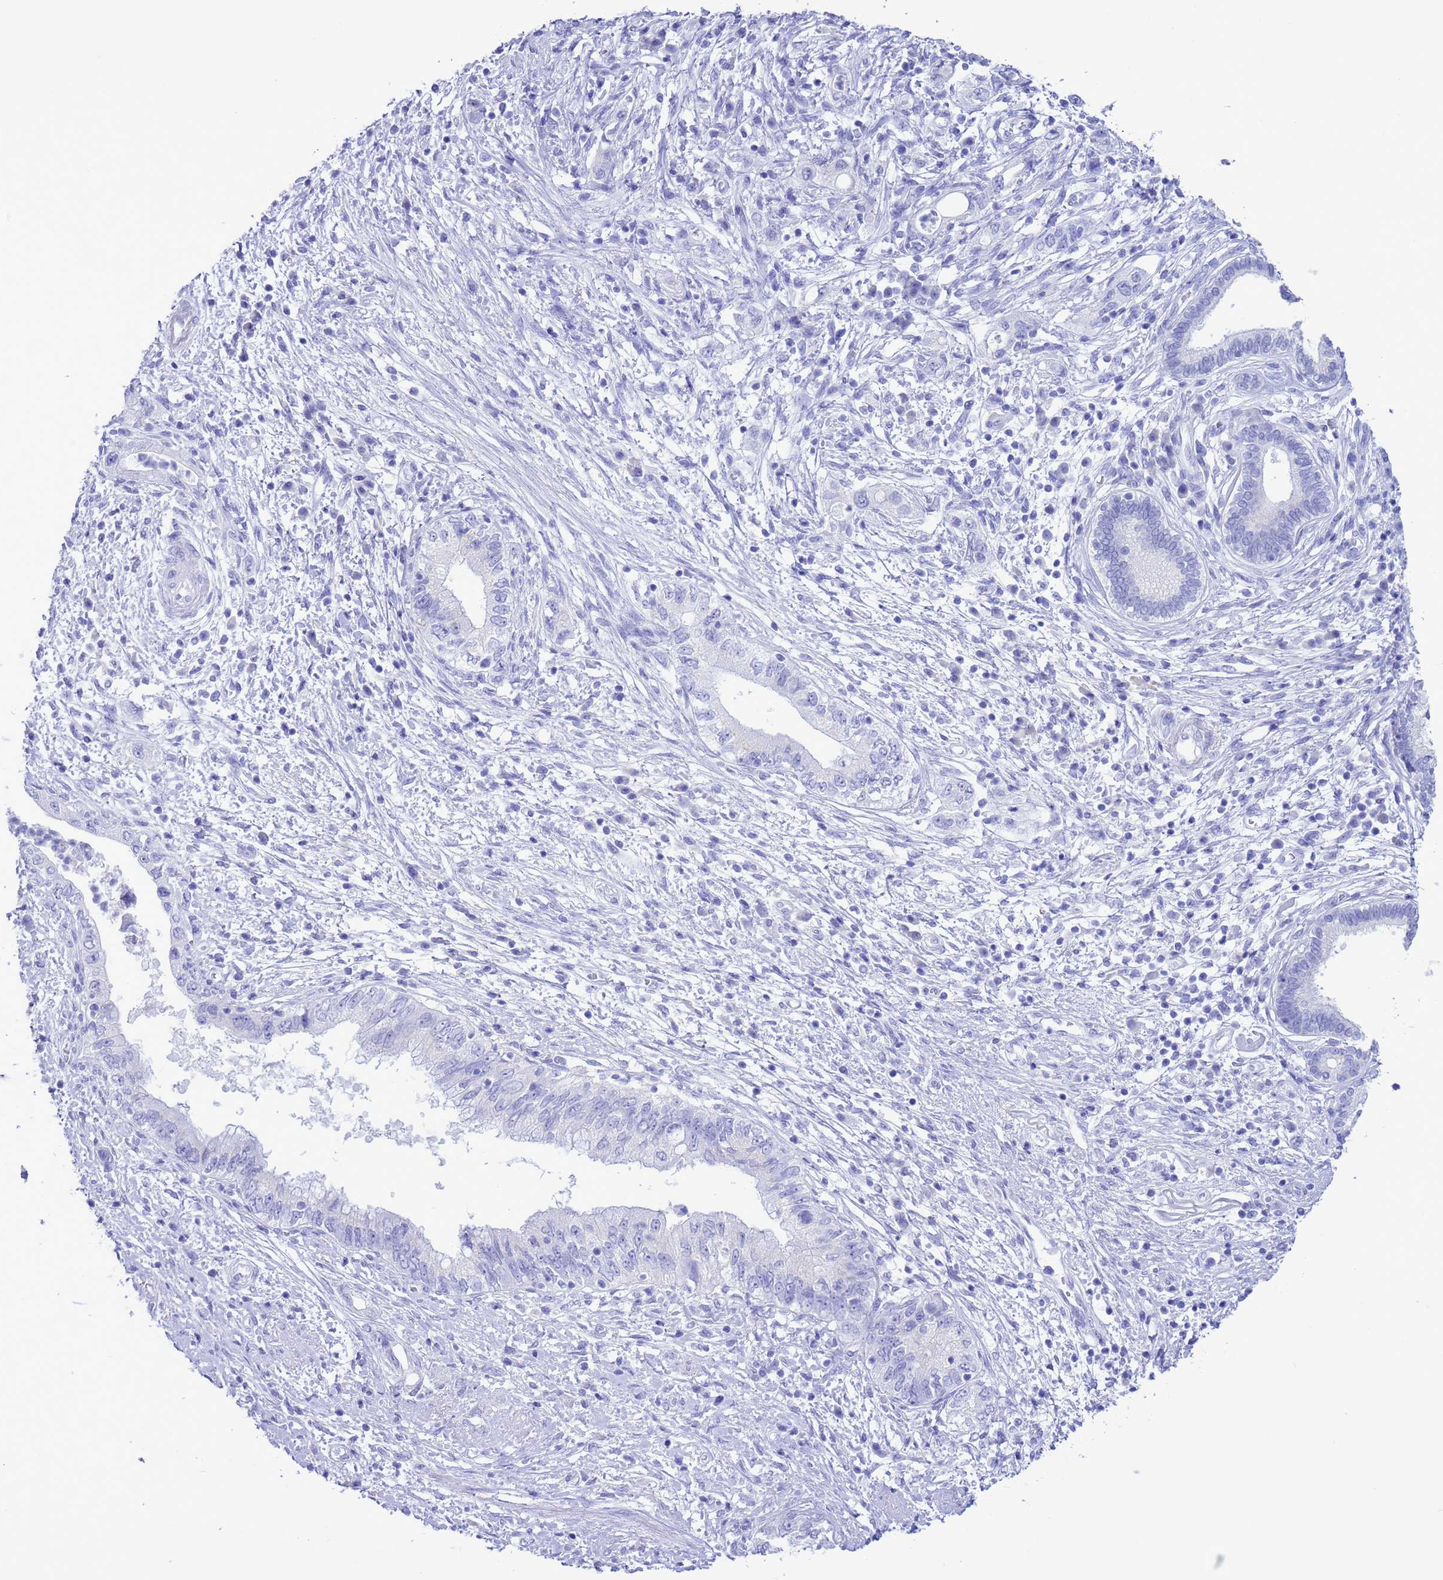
{"staining": {"intensity": "negative", "quantity": "none", "location": "none"}, "tissue": "pancreatic cancer", "cell_type": "Tumor cells", "image_type": "cancer", "snomed": [{"axis": "morphology", "description": "Adenocarcinoma, NOS"}, {"axis": "topography", "description": "Pancreas"}], "caption": "Immunohistochemical staining of human pancreatic adenocarcinoma reveals no significant expression in tumor cells.", "gene": "GSTM1", "patient": {"sex": "female", "age": 73}}